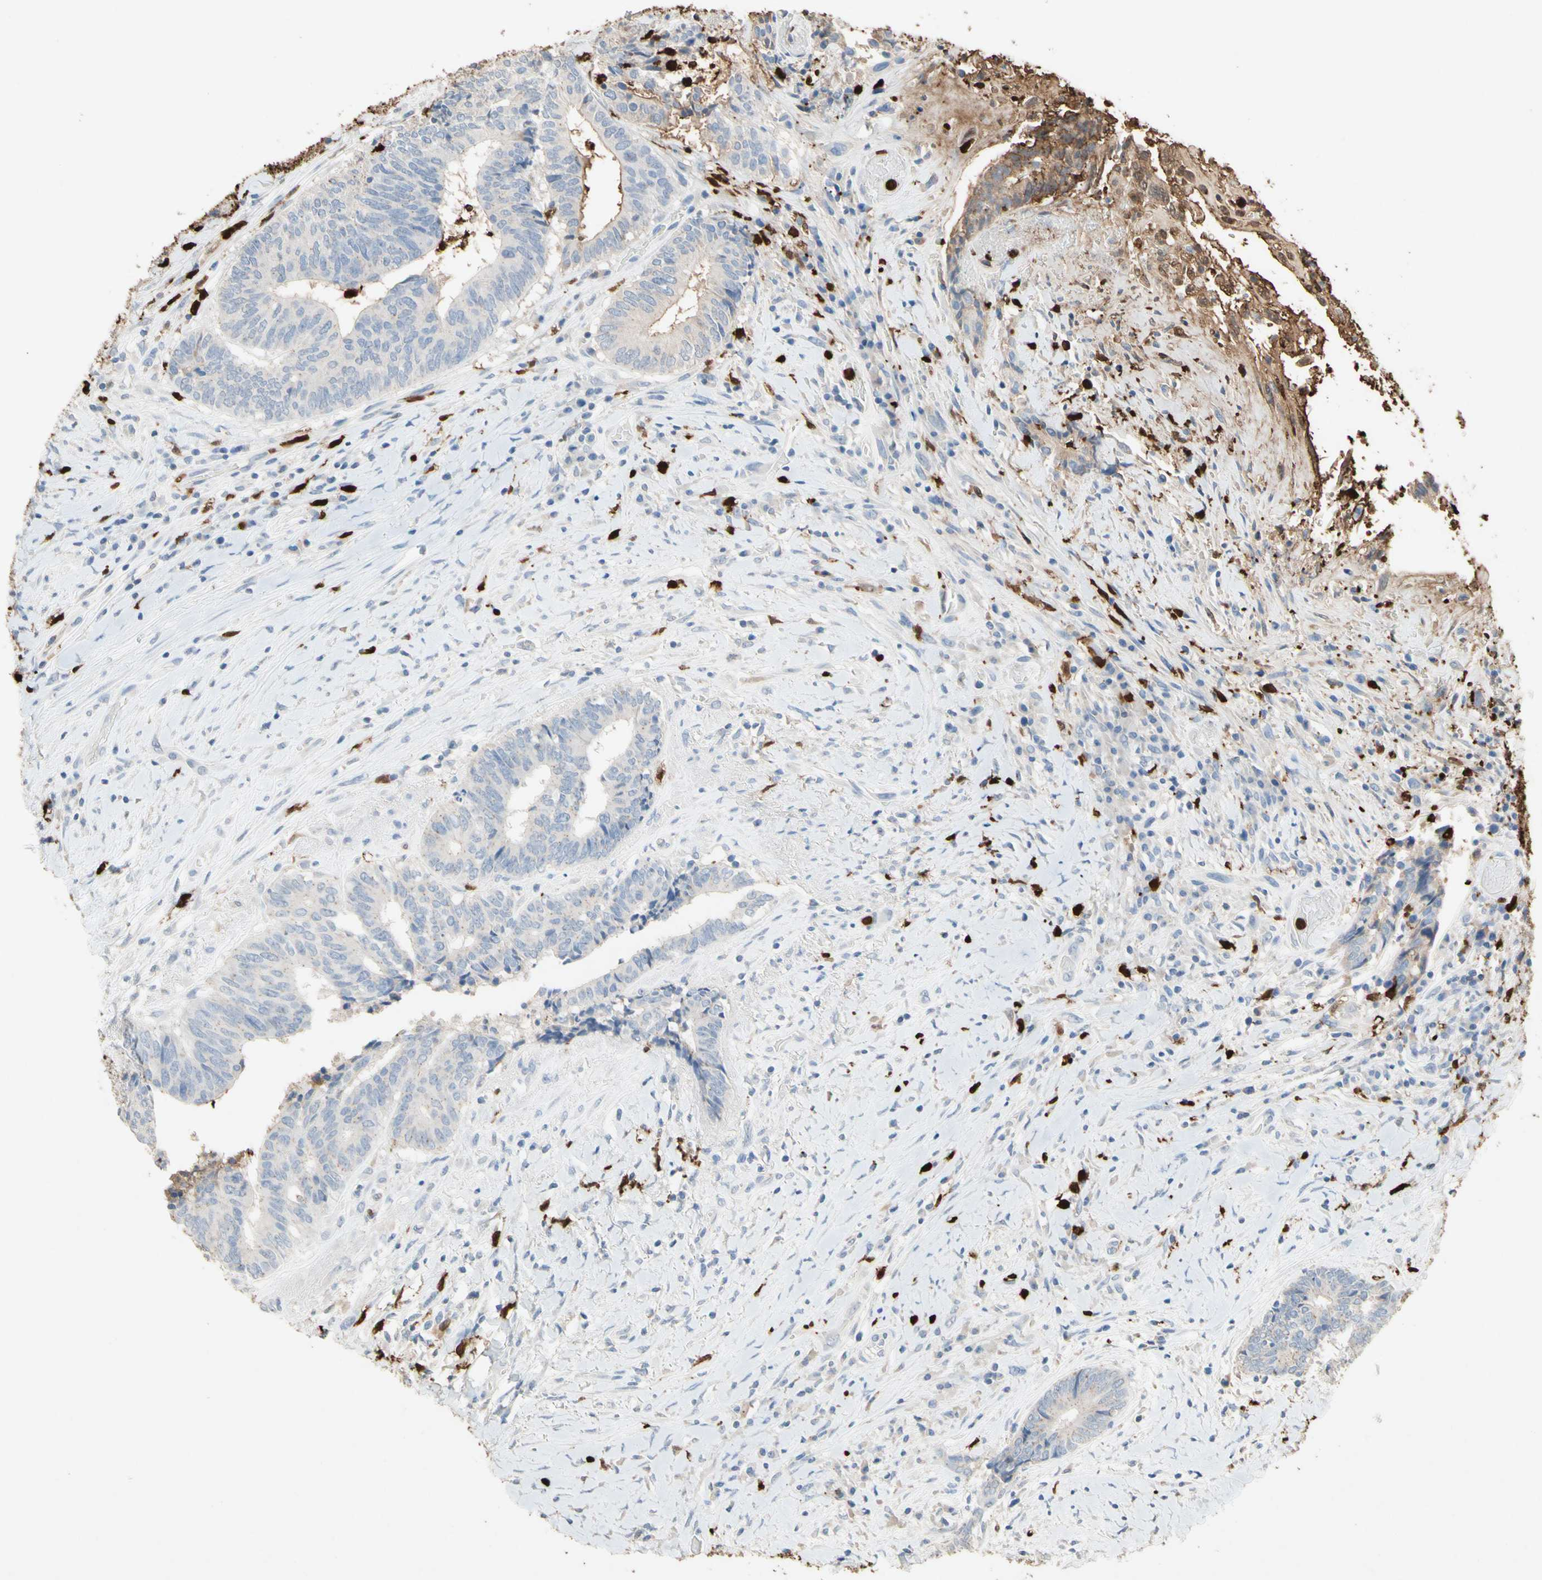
{"staining": {"intensity": "negative", "quantity": "none", "location": "none"}, "tissue": "colorectal cancer", "cell_type": "Tumor cells", "image_type": "cancer", "snomed": [{"axis": "morphology", "description": "Adenocarcinoma, NOS"}, {"axis": "topography", "description": "Rectum"}], "caption": "Immunohistochemistry (IHC) of human colorectal cancer (adenocarcinoma) shows no expression in tumor cells.", "gene": "NFKBIZ", "patient": {"sex": "male", "age": 63}}